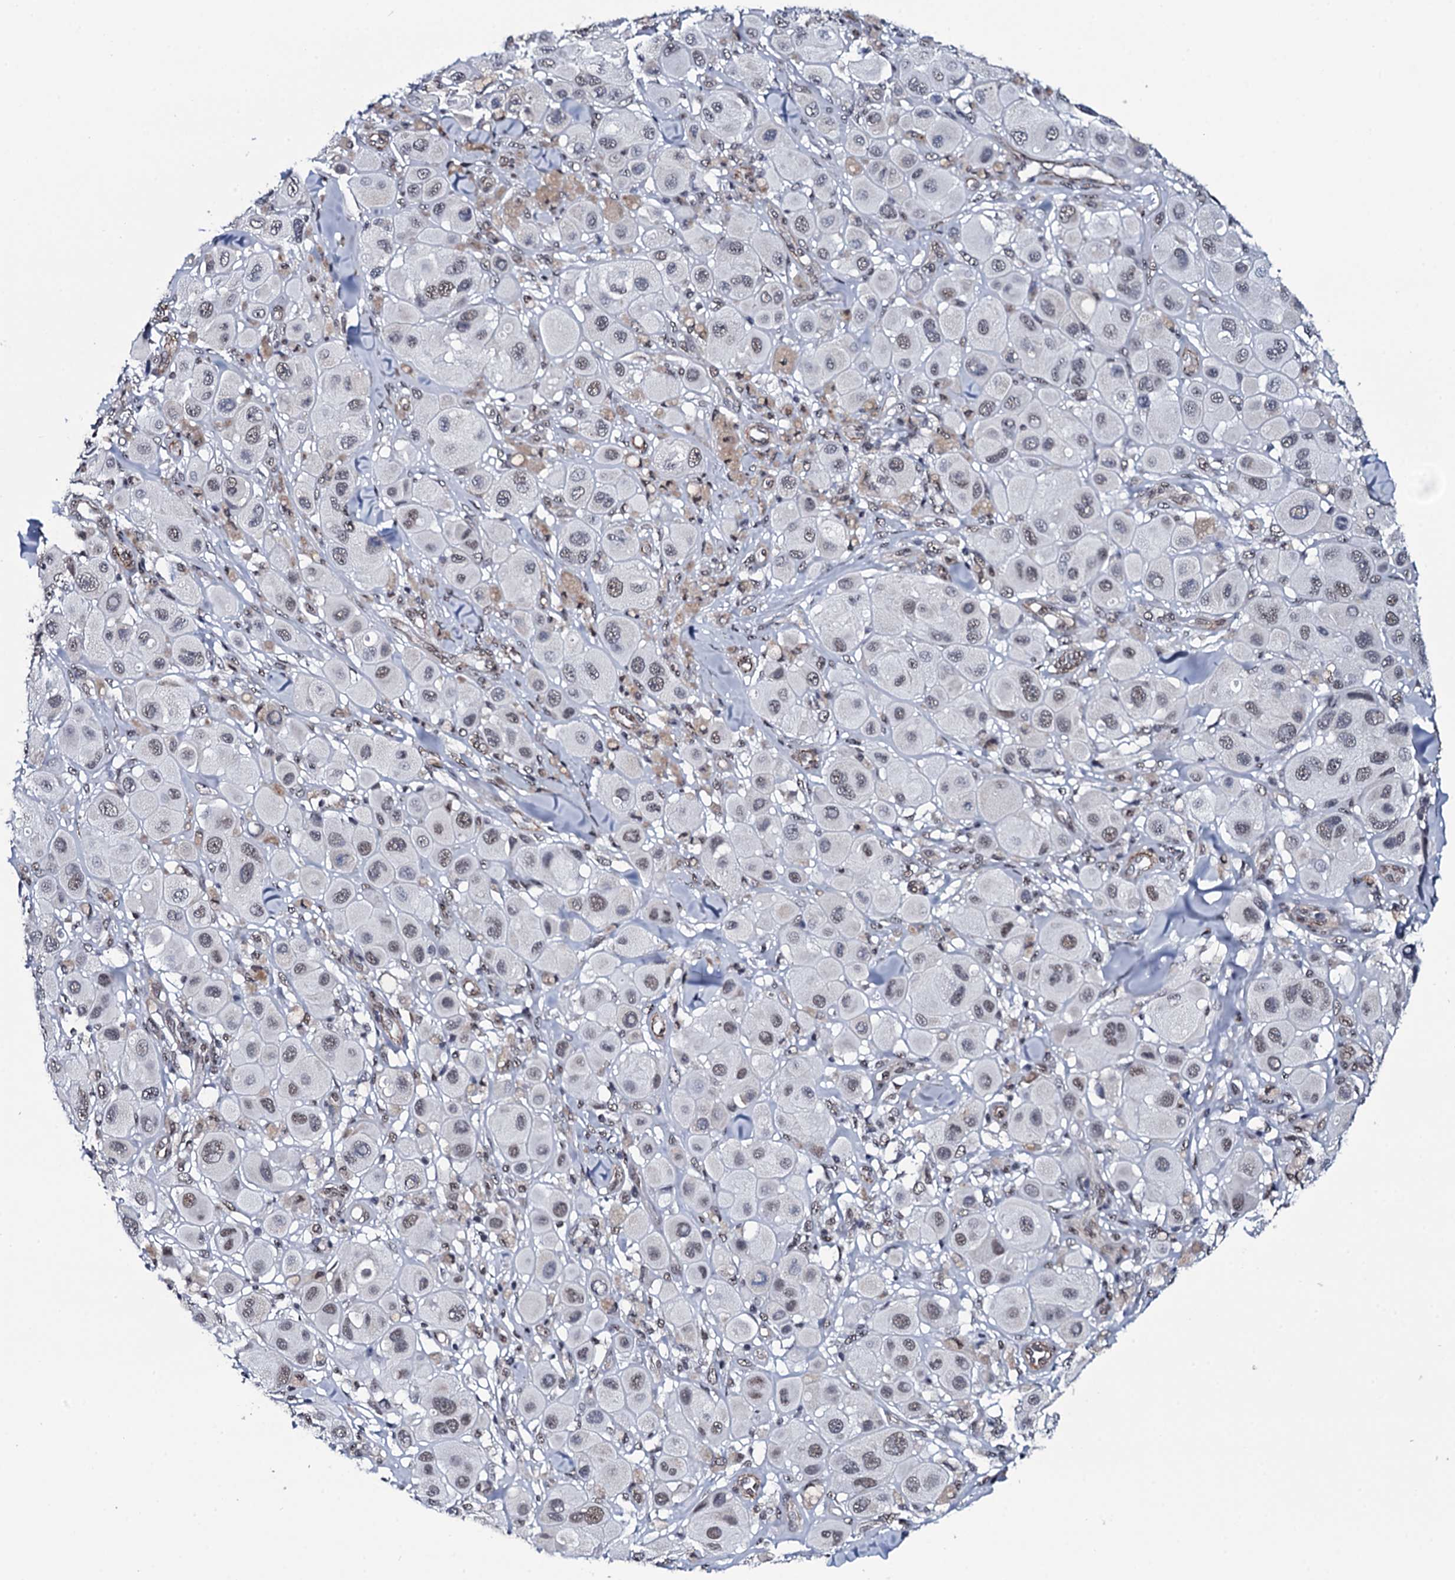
{"staining": {"intensity": "weak", "quantity": "25%-75%", "location": "nuclear"}, "tissue": "melanoma", "cell_type": "Tumor cells", "image_type": "cancer", "snomed": [{"axis": "morphology", "description": "Malignant melanoma, Metastatic site"}, {"axis": "topography", "description": "Skin"}], "caption": "Immunohistochemical staining of human malignant melanoma (metastatic site) shows low levels of weak nuclear expression in approximately 25%-75% of tumor cells. (DAB IHC, brown staining for protein, blue staining for nuclei).", "gene": "CWC15", "patient": {"sex": "male", "age": 41}}